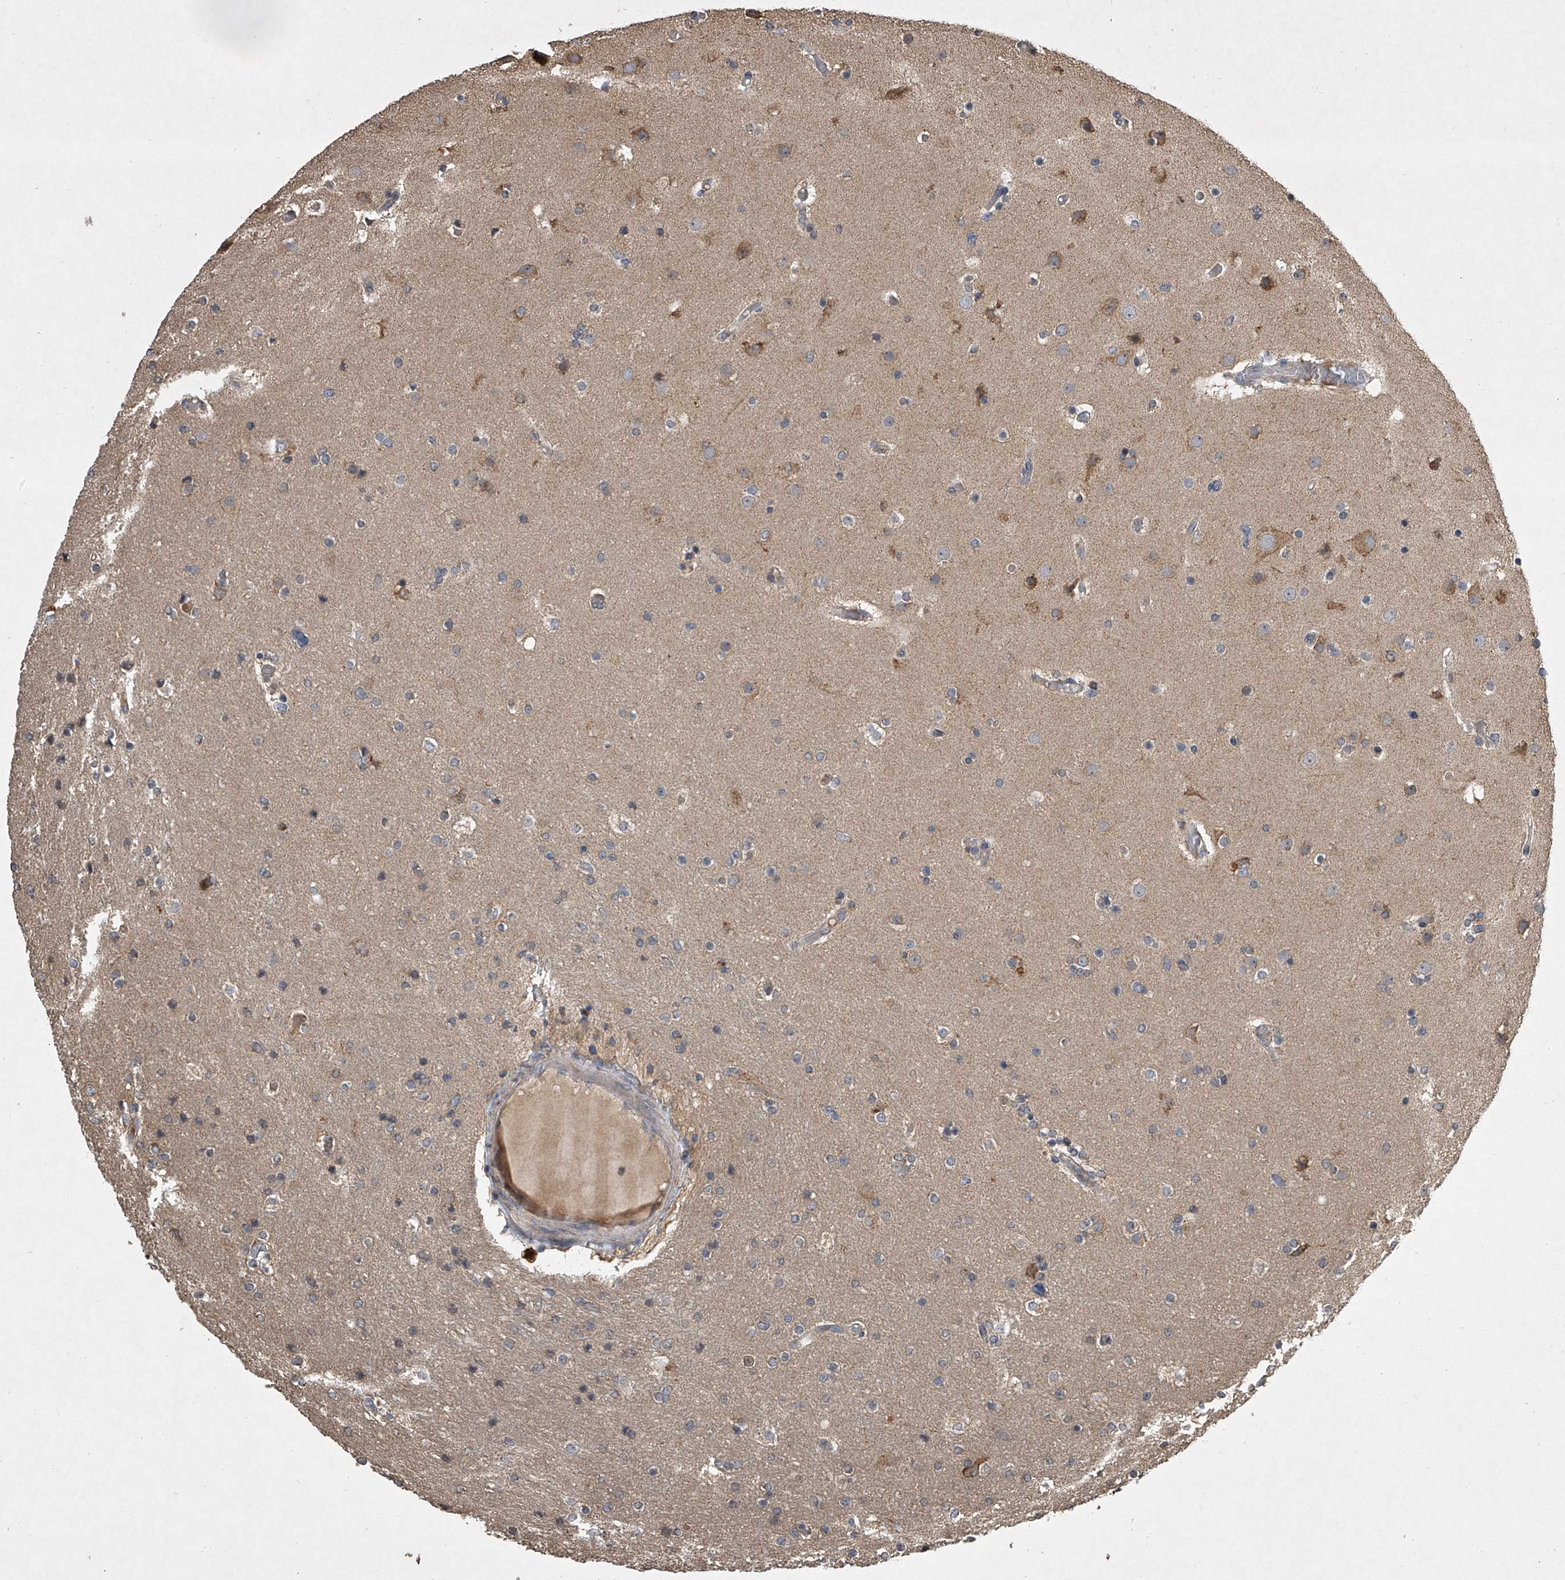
{"staining": {"intensity": "negative", "quantity": "none", "location": "none"}, "tissue": "glioma", "cell_type": "Tumor cells", "image_type": "cancer", "snomed": [{"axis": "morphology", "description": "Glioma, malignant, High grade"}, {"axis": "topography", "description": "Cerebral cortex"}], "caption": "Tumor cells are negative for brown protein staining in malignant glioma (high-grade).", "gene": "NFS1", "patient": {"sex": "female", "age": 36}}